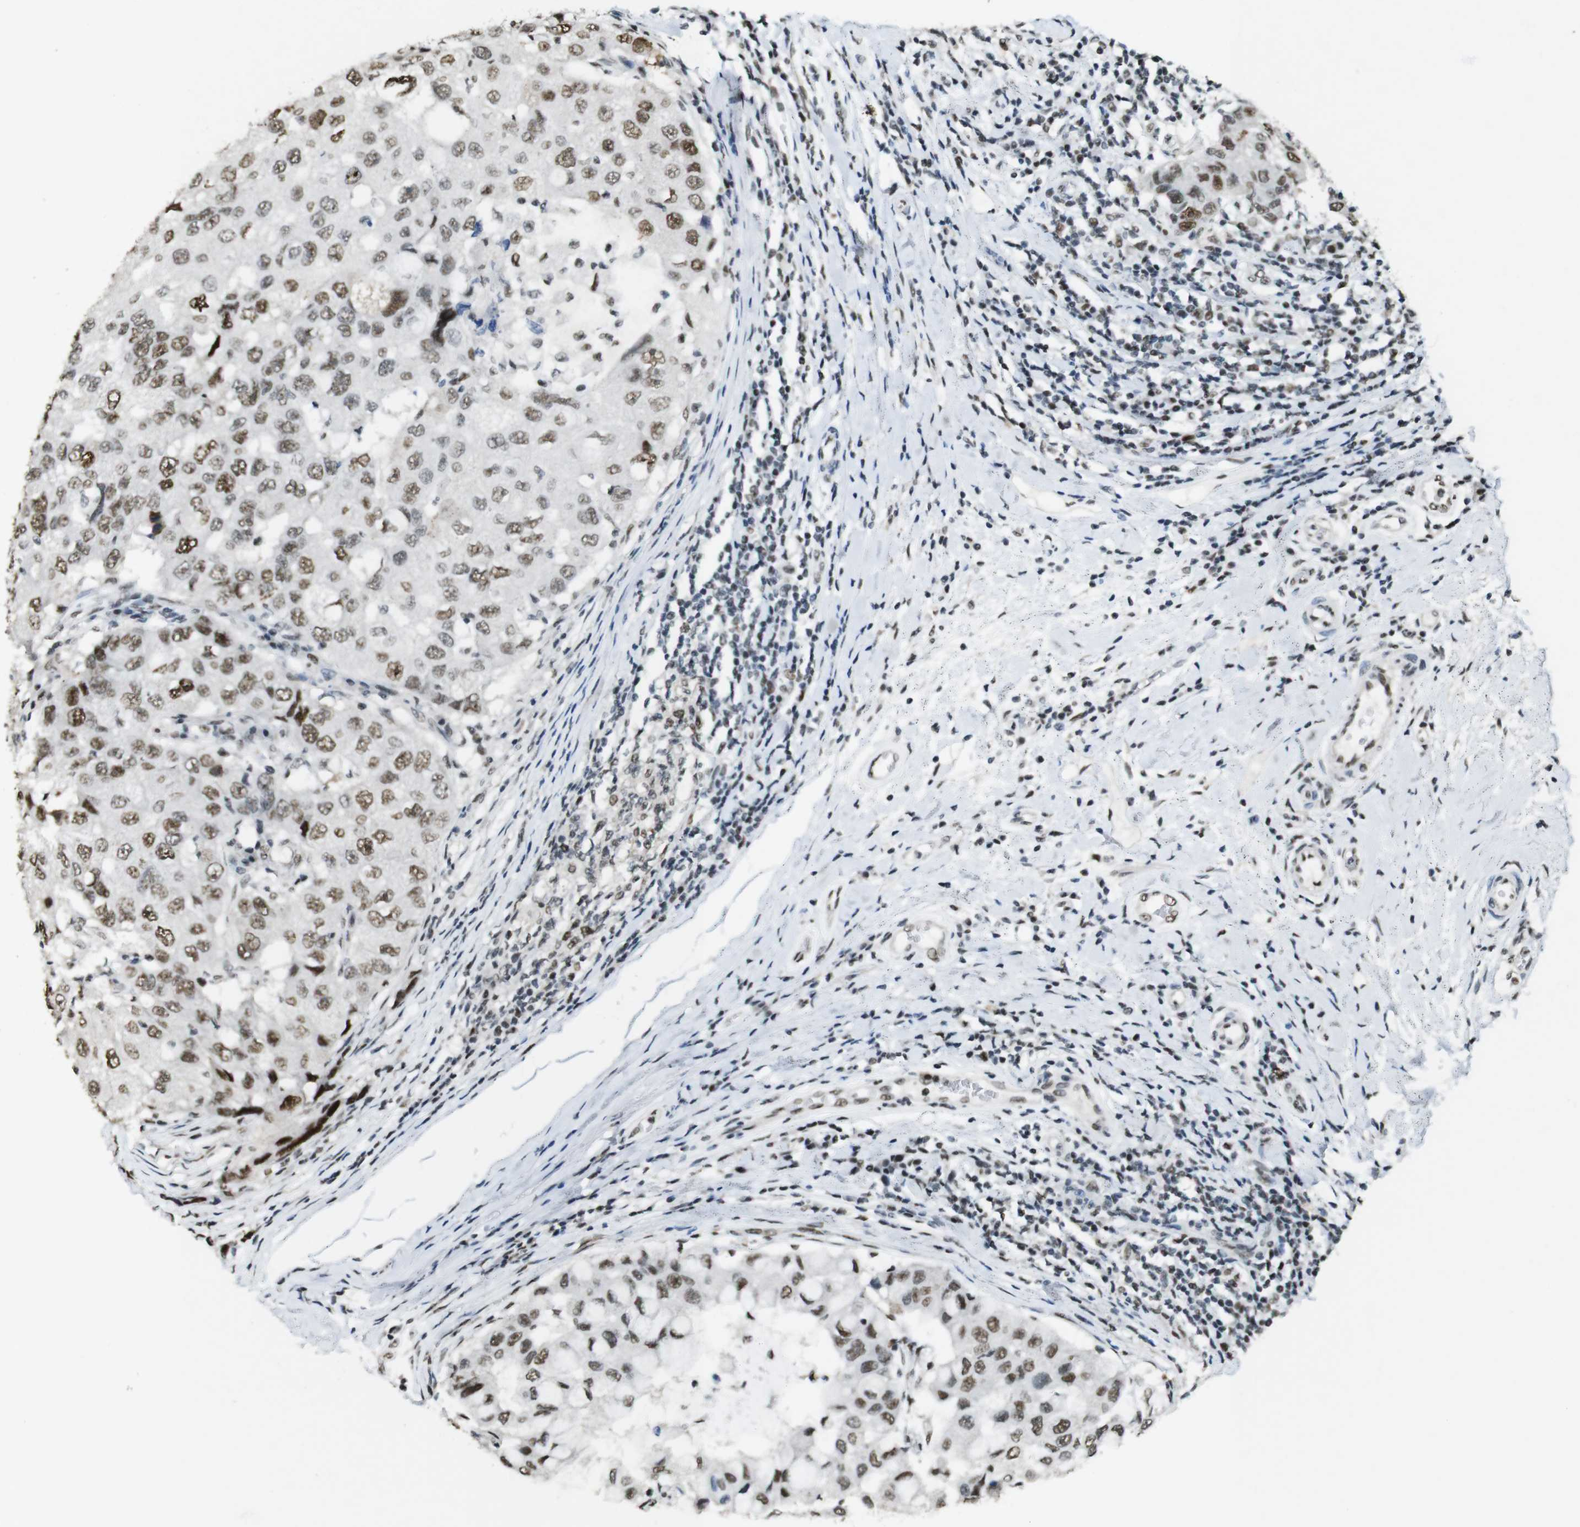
{"staining": {"intensity": "moderate", "quantity": ">75%", "location": "nuclear"}, "tissue": "breast cancer", "cell_type": "Tumor cells", "image_type": "cancer", "snomed": [{"axis": "morphology", "description": "Duct carcinoma"}, {"axis": "topography", "description": "Breast"}], "caption": "IHC histopathology image of neoplastic tissue: human breast infiltrating ductal carcinoma stained using immunohistochemistry (IHC) displays medium levels of moderate protein expression localized specifically in the nuclear of tumor cells, appearing as a nuclear brown color.", "gene": "CSNK2B", "patient": {"sex": "female", "age": 27}}